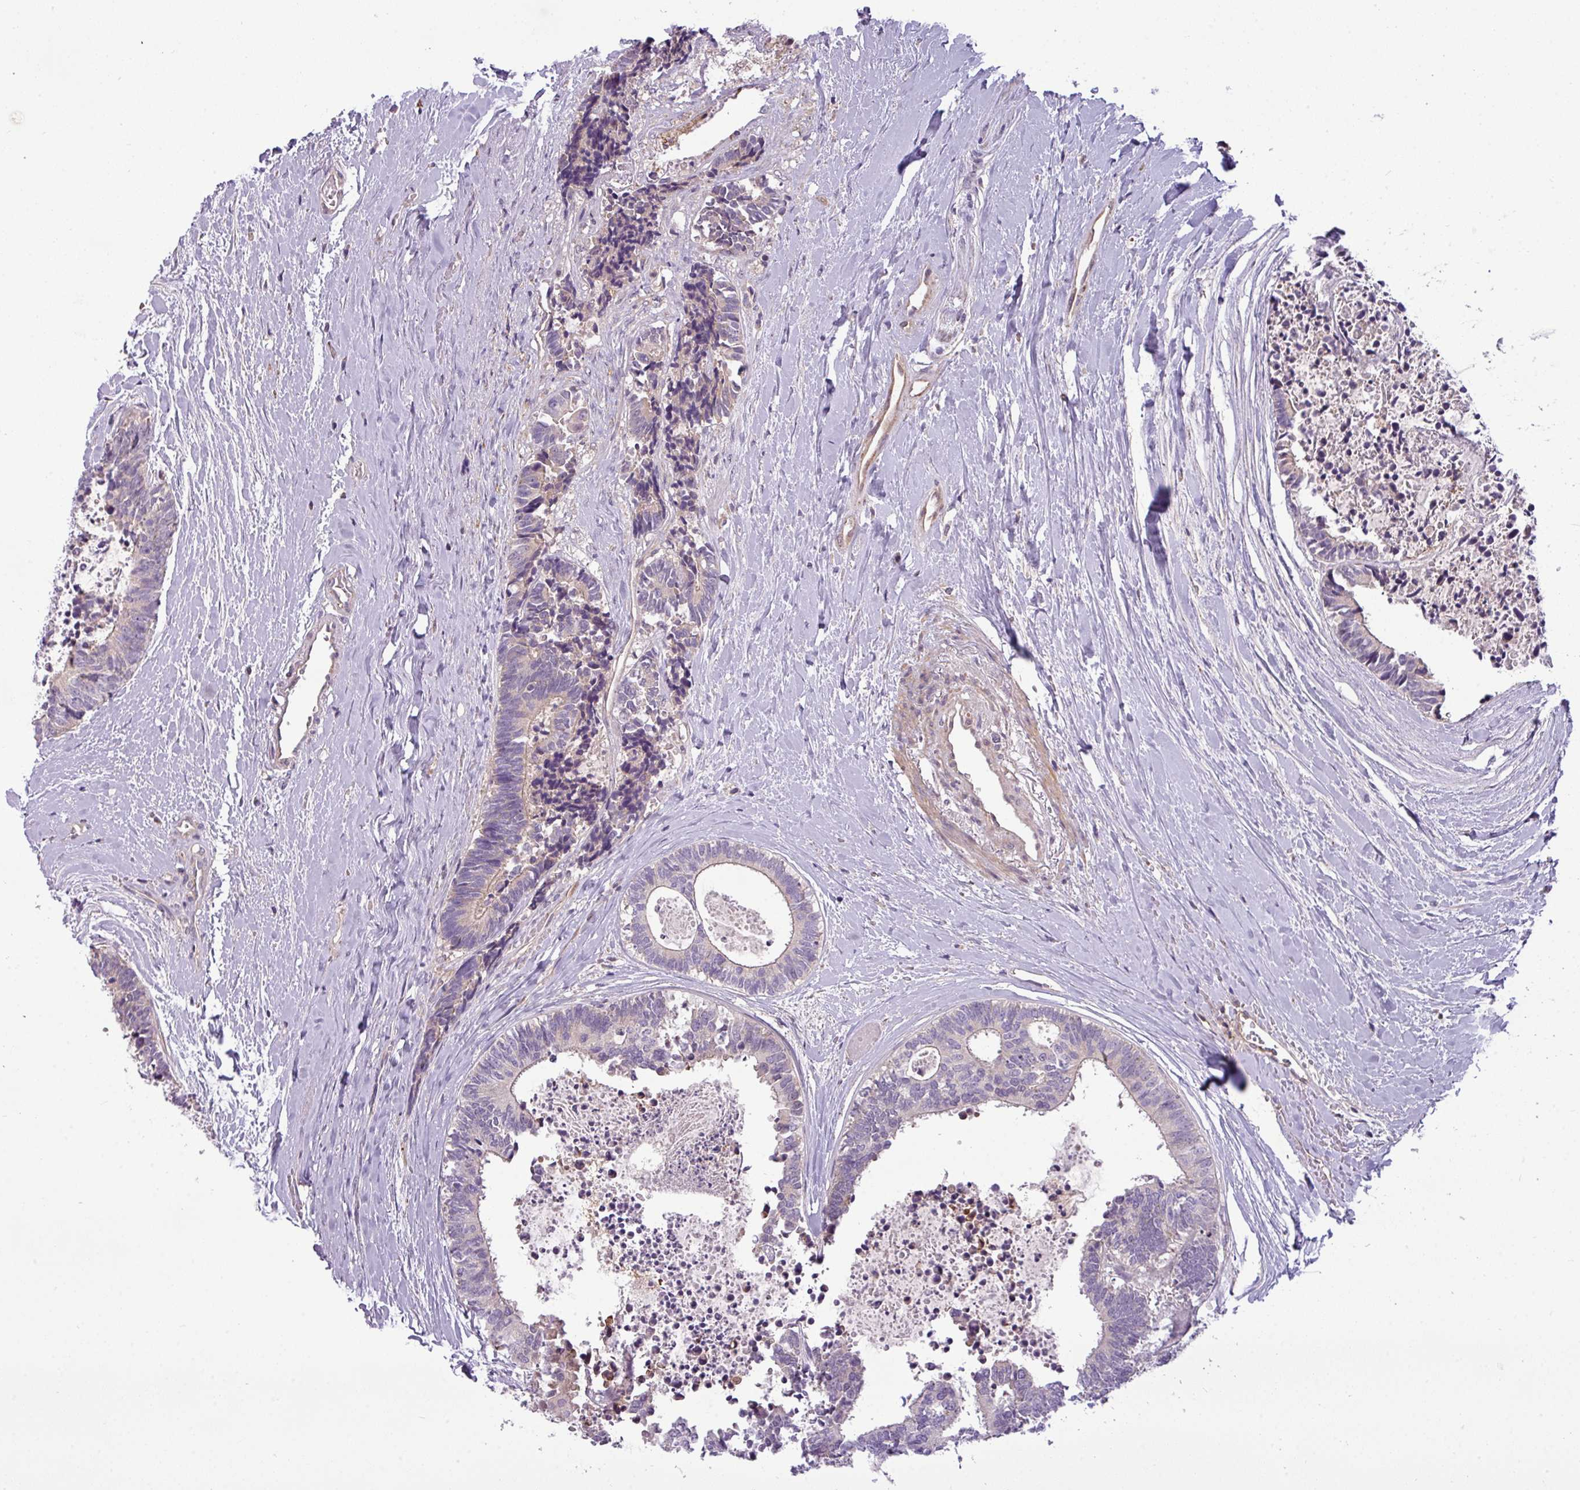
{"staining": {"intensity": "weak", "quantity": "<25%", "location": "cytoplasmic/membranous"}, "tissue": "colorectal cancer", "cell_type": "Tumor cells", "image_type": "cancer", "snomed": [{"axis": "morphology", "description": "Adenocarcinoma, NOS"}, {"axis": "topography", "description": "Colon"}, {"axis": "topography", "description": "Rectum"}], "caption": "Photomicrograph shows no significant protein expression in tumor cells of colorectal cancer.", "gene": "ZNF35", "patient": {"sex": "male", "age": 57}}